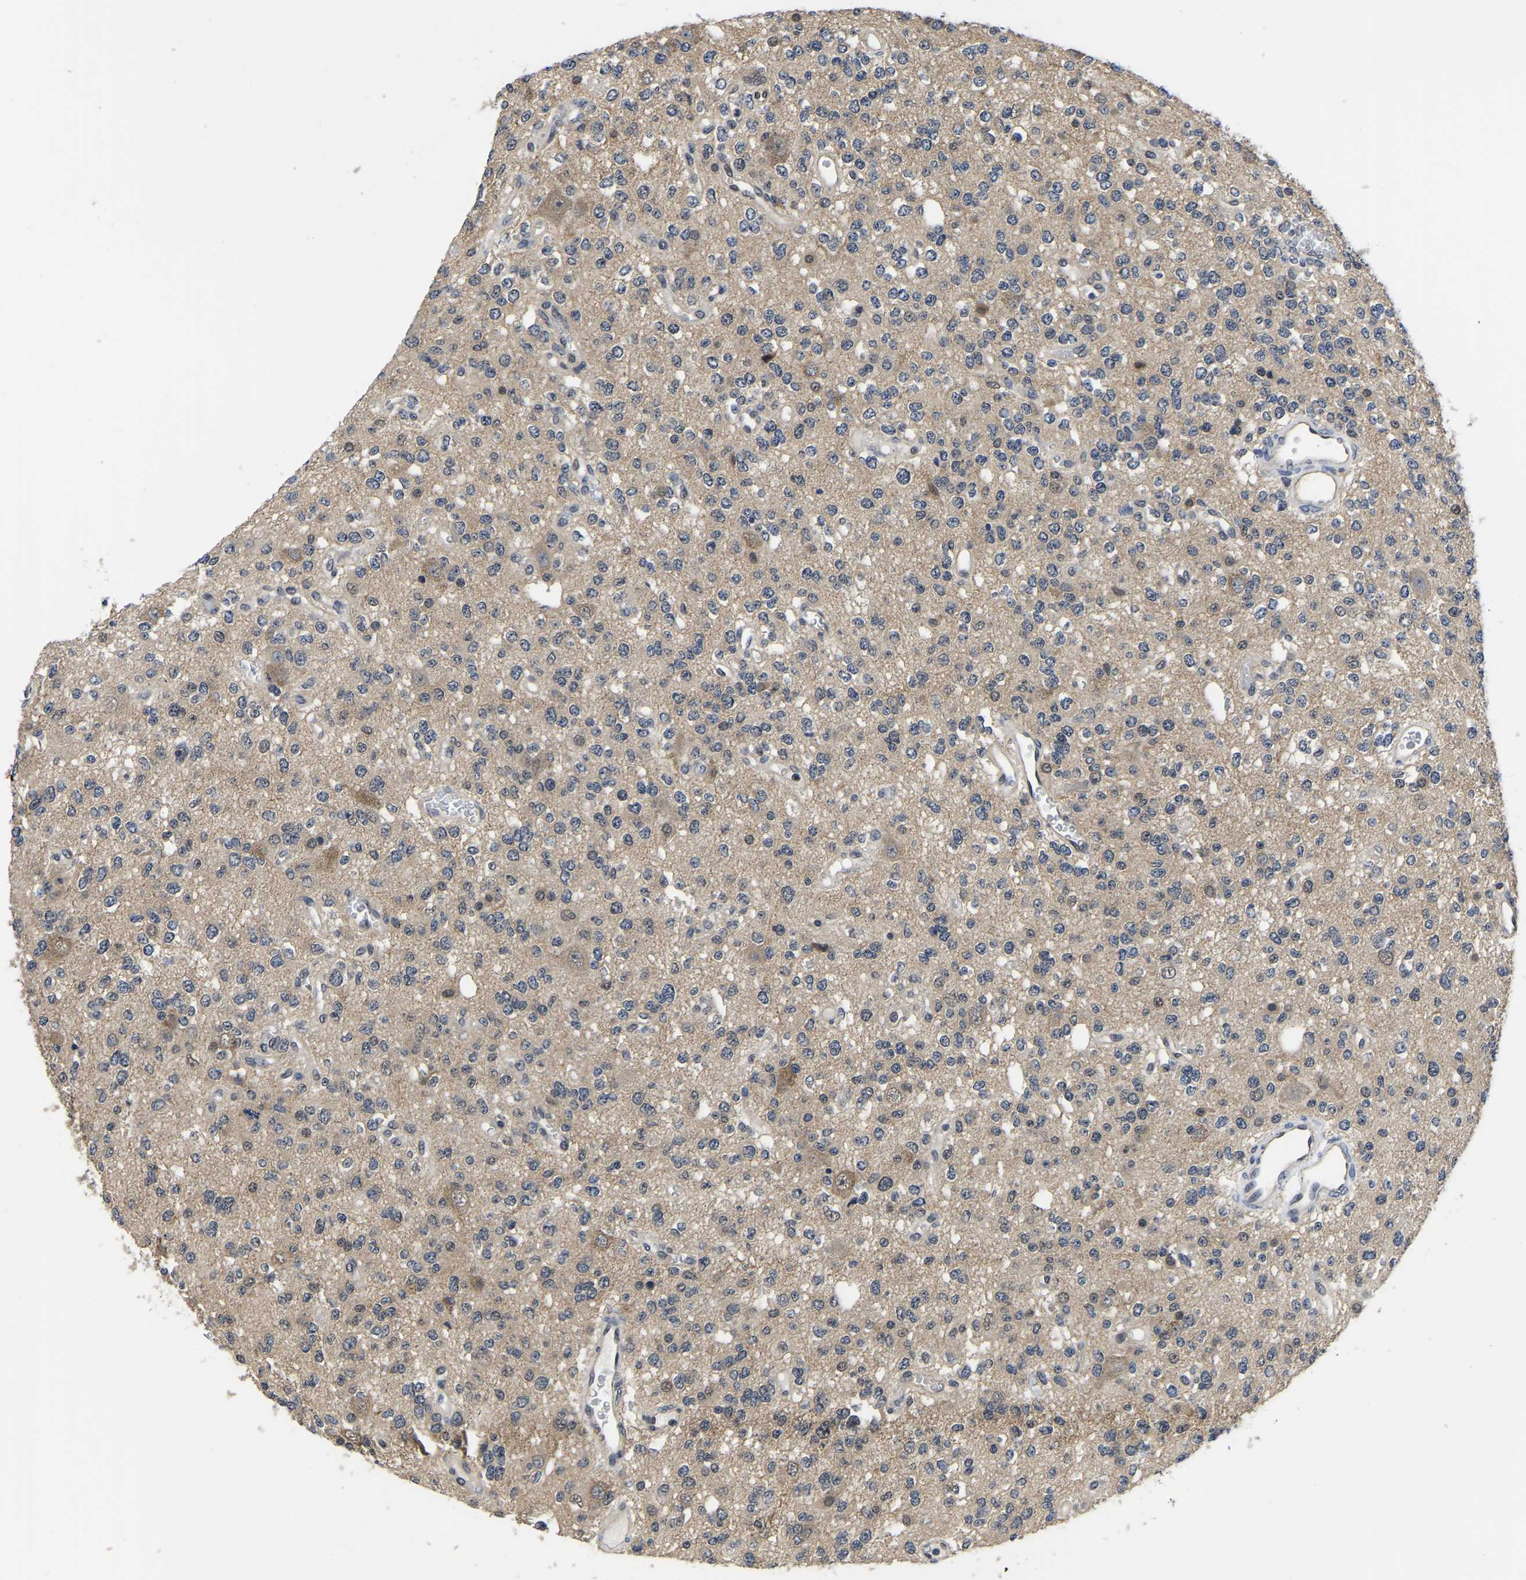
{"staining": {"intensity": "negative", "quantity": "none", "location": "none"}, "tissue": "glioma", "cell_type": "Tumor cells", "image_type": "cancer", "snomed": [{"axis": "morphology", "description": "Glioma, malignant, Low grade"}, {"axis": "topography", "description": "Brain"}], "caption": "An image of glioma stained for a protein reveals no brown staining in tumor cells.", "gene": "MCOLN2", "patient": {"sex": "male", "age": 38}}